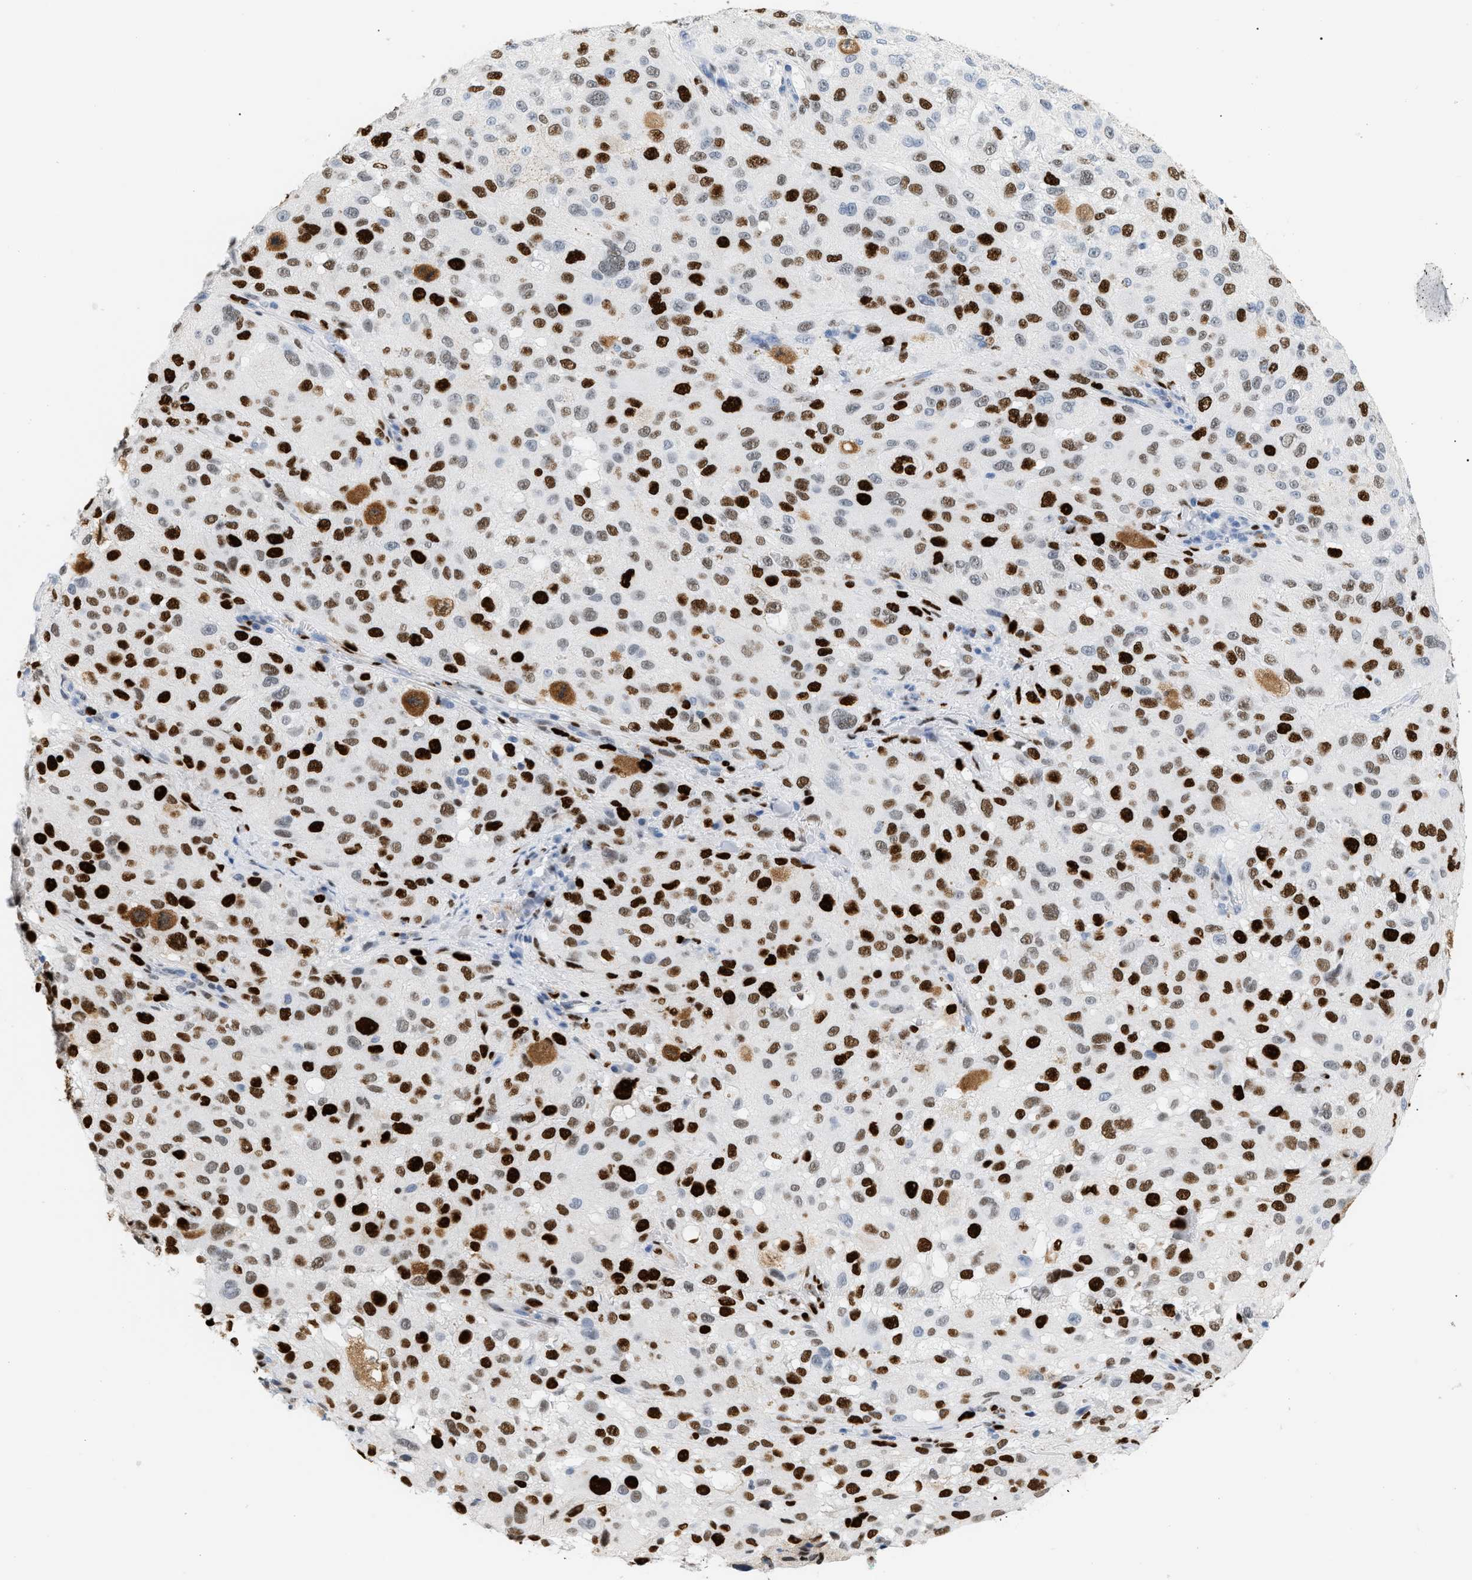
{"staining": {"intensity": "strong", "quantity": ">75%", "location": "cytoplasmic/membranous,nuclear"}, "tissue": "melanoma", "cell_type": "Tumor cells", "image_type": "cancer", "snomed": [{"axis": "morphology", "description": "Necrosis, NOS"}, {"axis": "morphology", "description": "Malignant melanoma, NOS"}, {"axis": "topography", "description": "Skin"}], "caption": "Immunohistochemistry (IHC) of malignant melanoma reveals high levels of strong cytoplasmic/membranous and nuclear expression in approximately >75% of tumor cells.", "gene": "MCM7", "patient": {"sex": "female", "age": 87}}